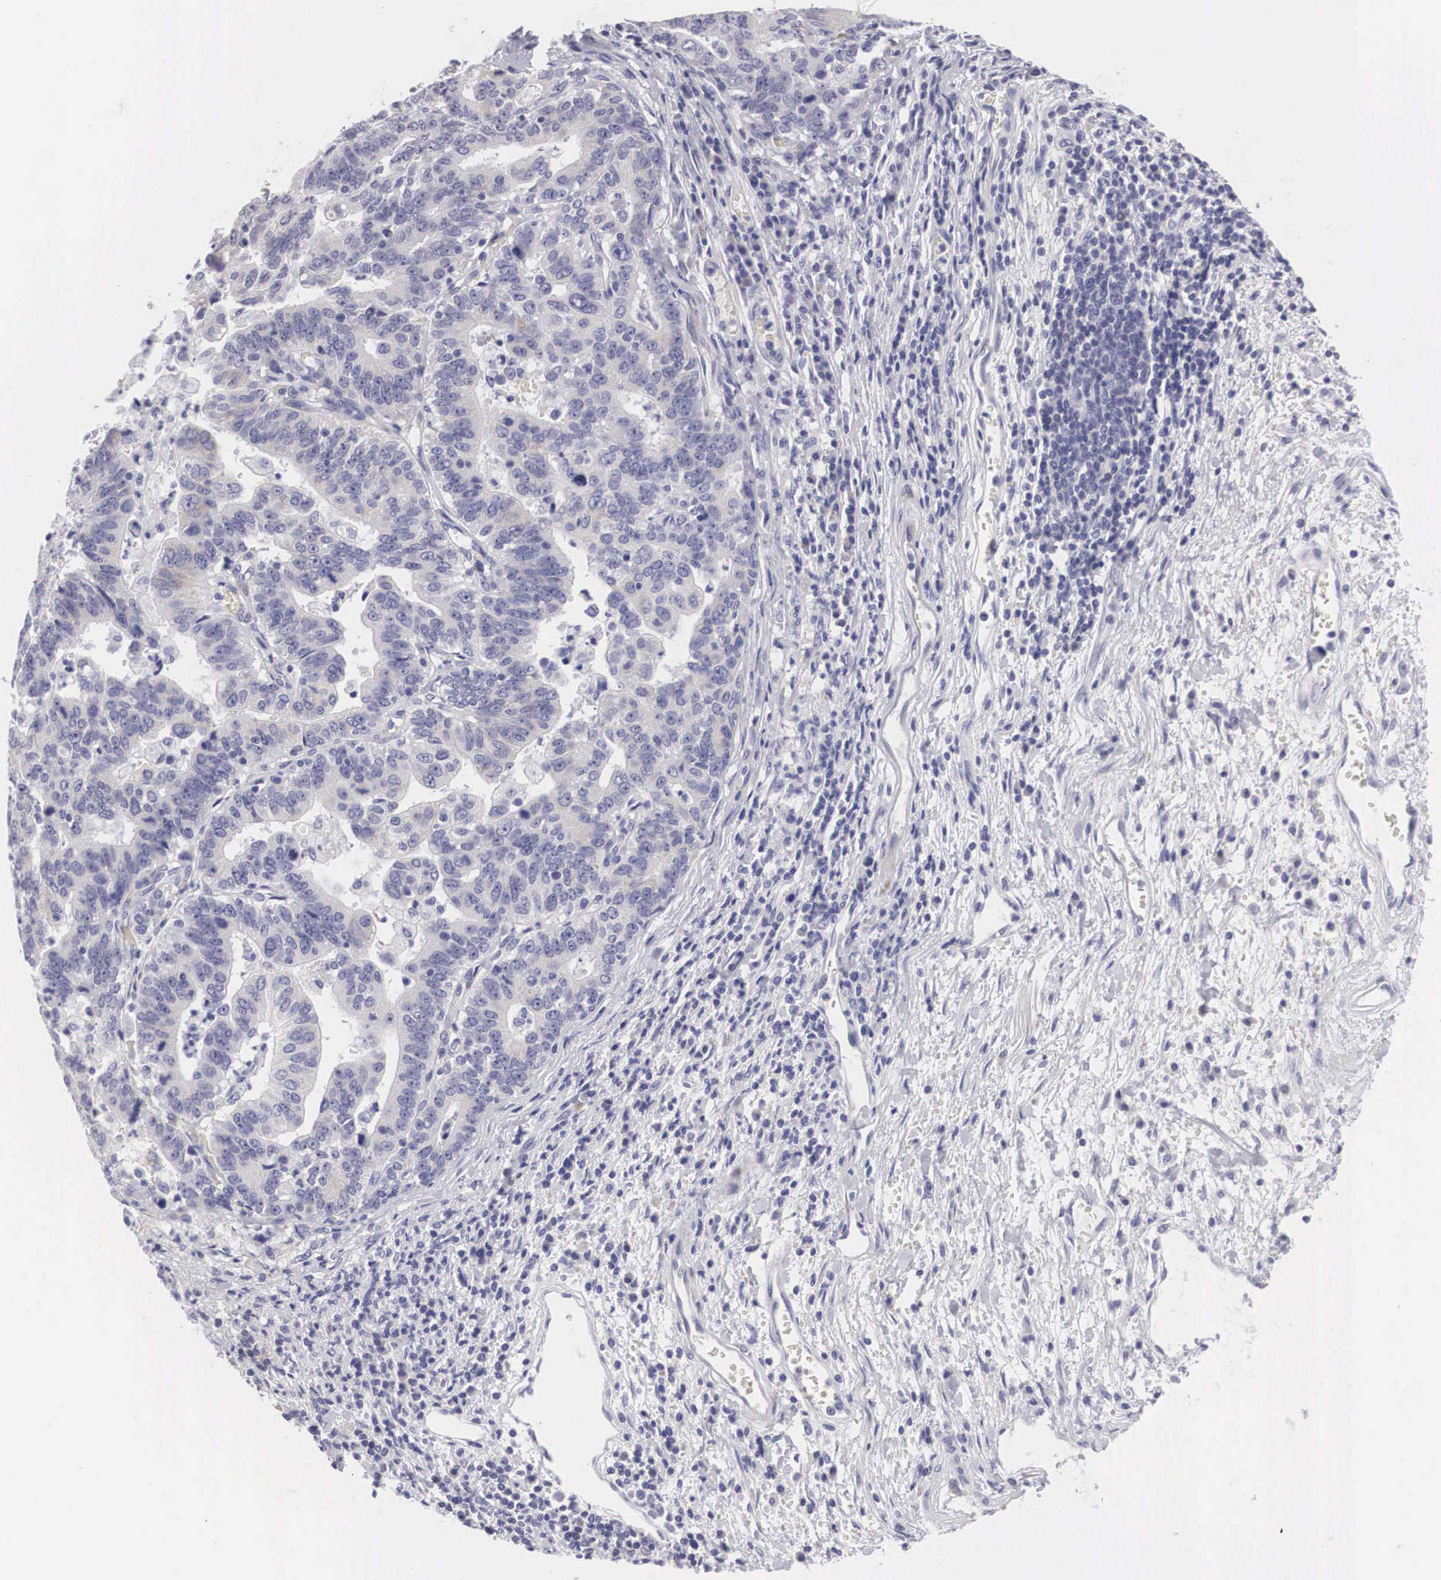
{"staining": {"intensity": "negative", "quantity": "none", "location": "none"}, "tissue": "stomach cancer", "cell_type": "Tumor cells", "image_type": "cancer", "snomed": [{"axis": "morphology", "description": "Adenocarcinoma, NOS"}, {"axis": "topography", "description": "Stomach, upper"}], "caption": "There is no significant expression in tumor cells of adenocarcinoma (stomach).", "gene": "ARMCX3", "patient": {"sex": "female", "age": 50}}